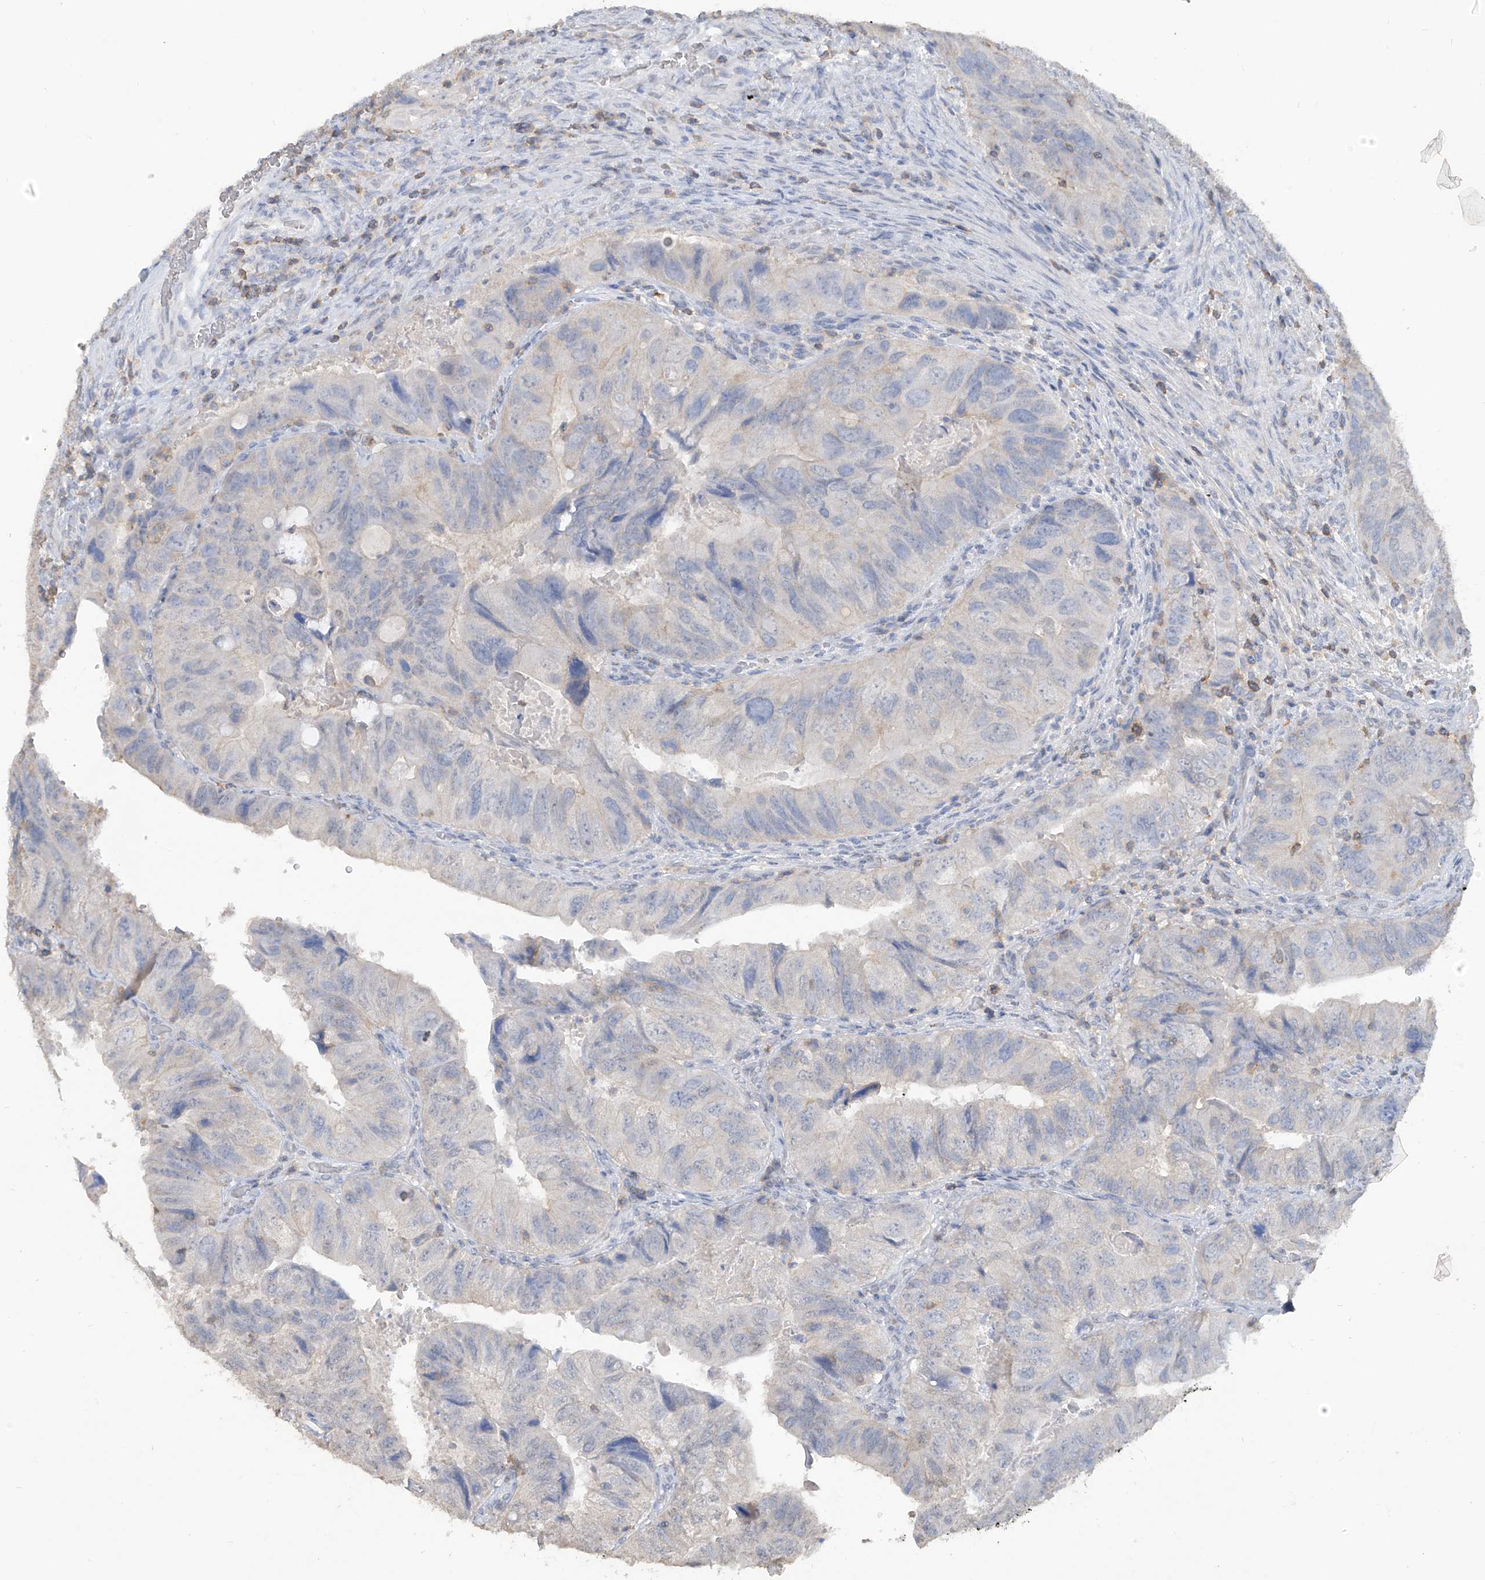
{"staining": {"intensity": "negative", "quantity": "none", "location": "none"}, "tissue": "colorectal cancer", "cell_type": "Tumor cells", "image_type": "cancer", "snomed": [{"axis": "morphology", "description": "Adenocarcinoma, NOS"}, {"axis": "topography", "description": "Rectum"}], "caption": "Tumor cells show no significant positivity in adenocarcinoma (colorectal).", "gene": "HAS3", "patient": {"sex": "male", "age": 63}}